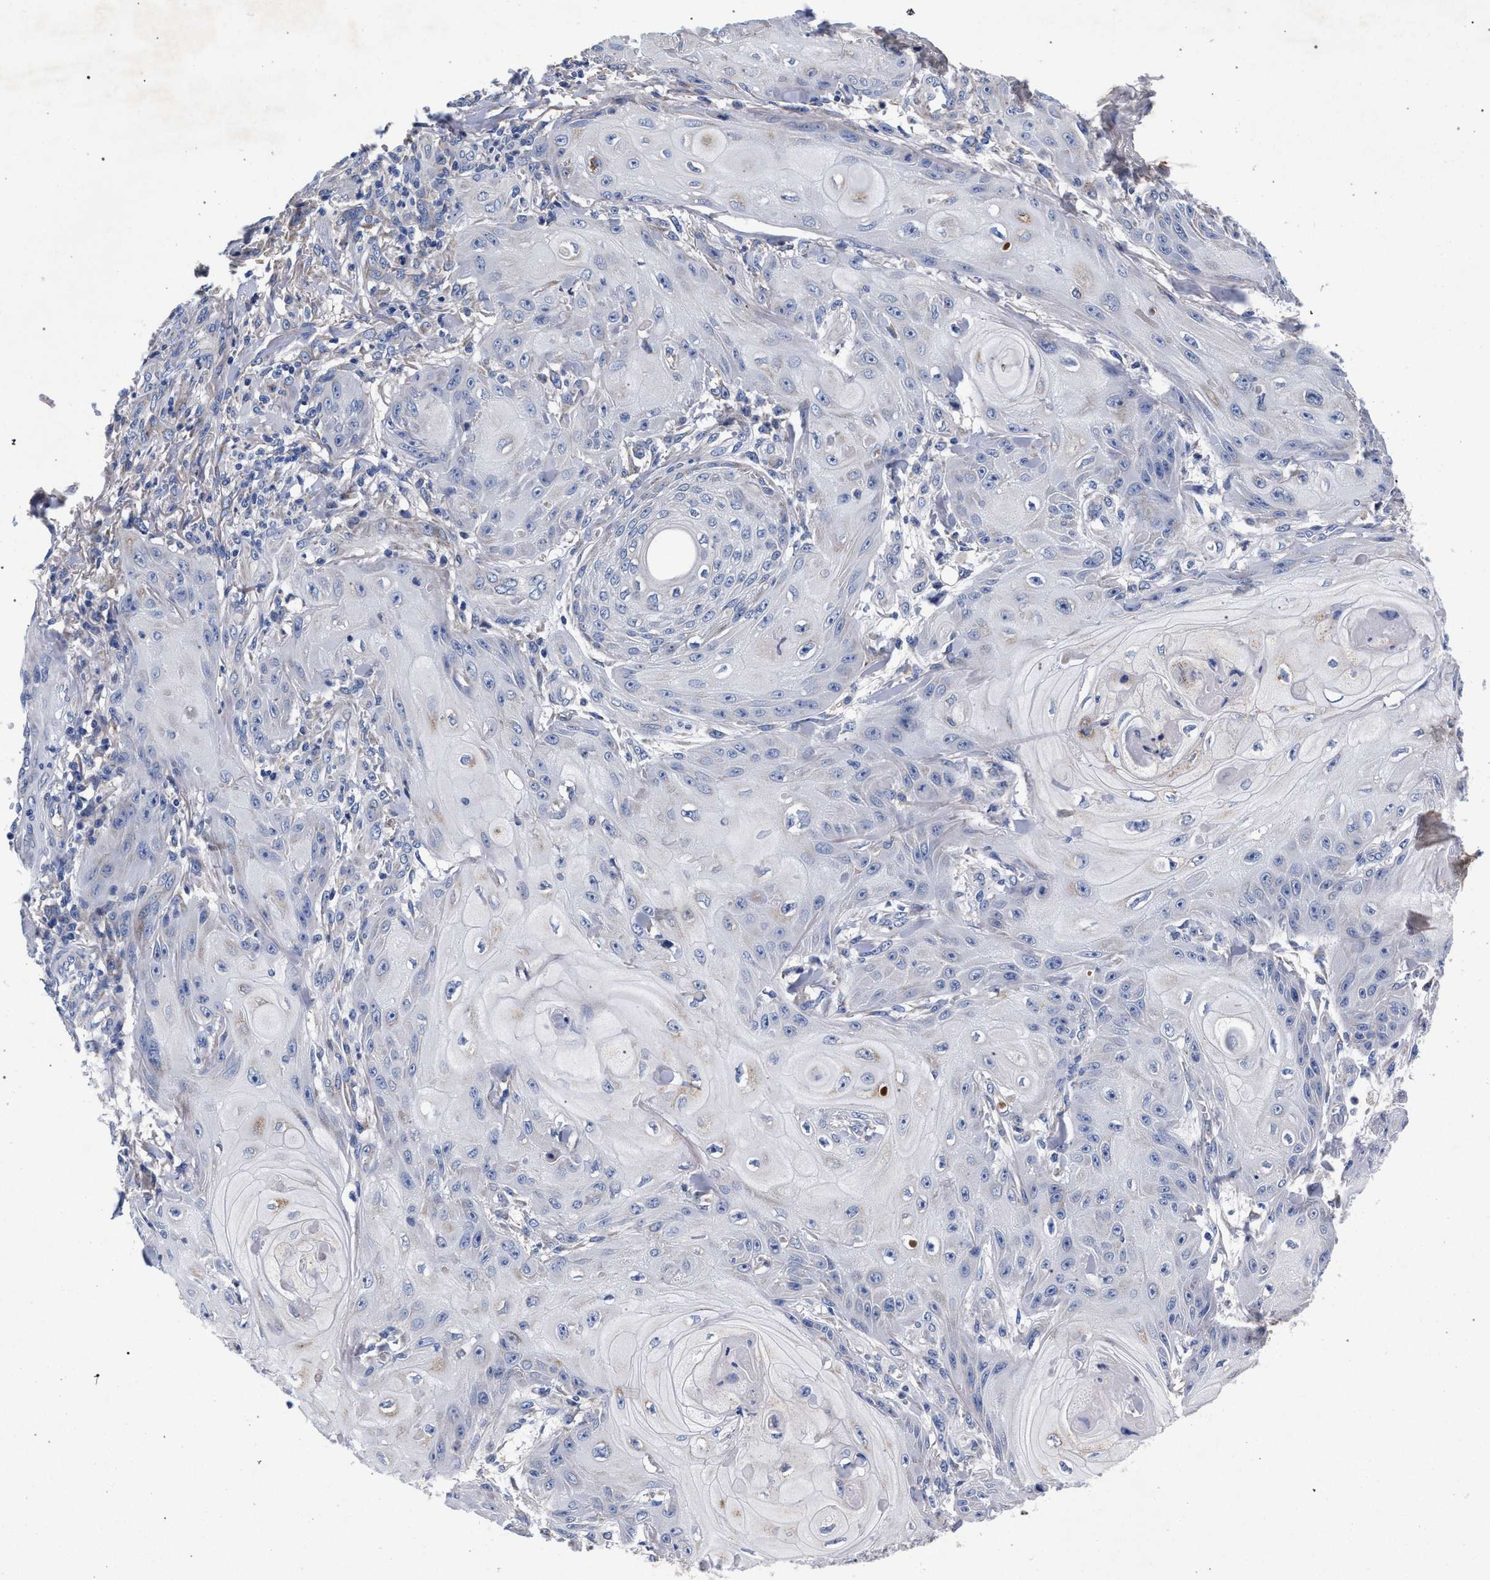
{"staining": {"intensity": "negative", "quantity": "none", "location": "none"}, "tissue": "skin cancer", "cell_type": "Tumor cells", "image_type": "cancer", "snomed": [{"axis": "morphology", "description": "Squamous cell carcinoma, NOS"}, {"axis": "topography", "description": "Skin"}], "caption": "Protein analysis of squamous cell carcinoma (skin) shows no significant expression in tumor cells.", "gene": "ACOX1", "patient": {"sex": "male", "age": 74}}